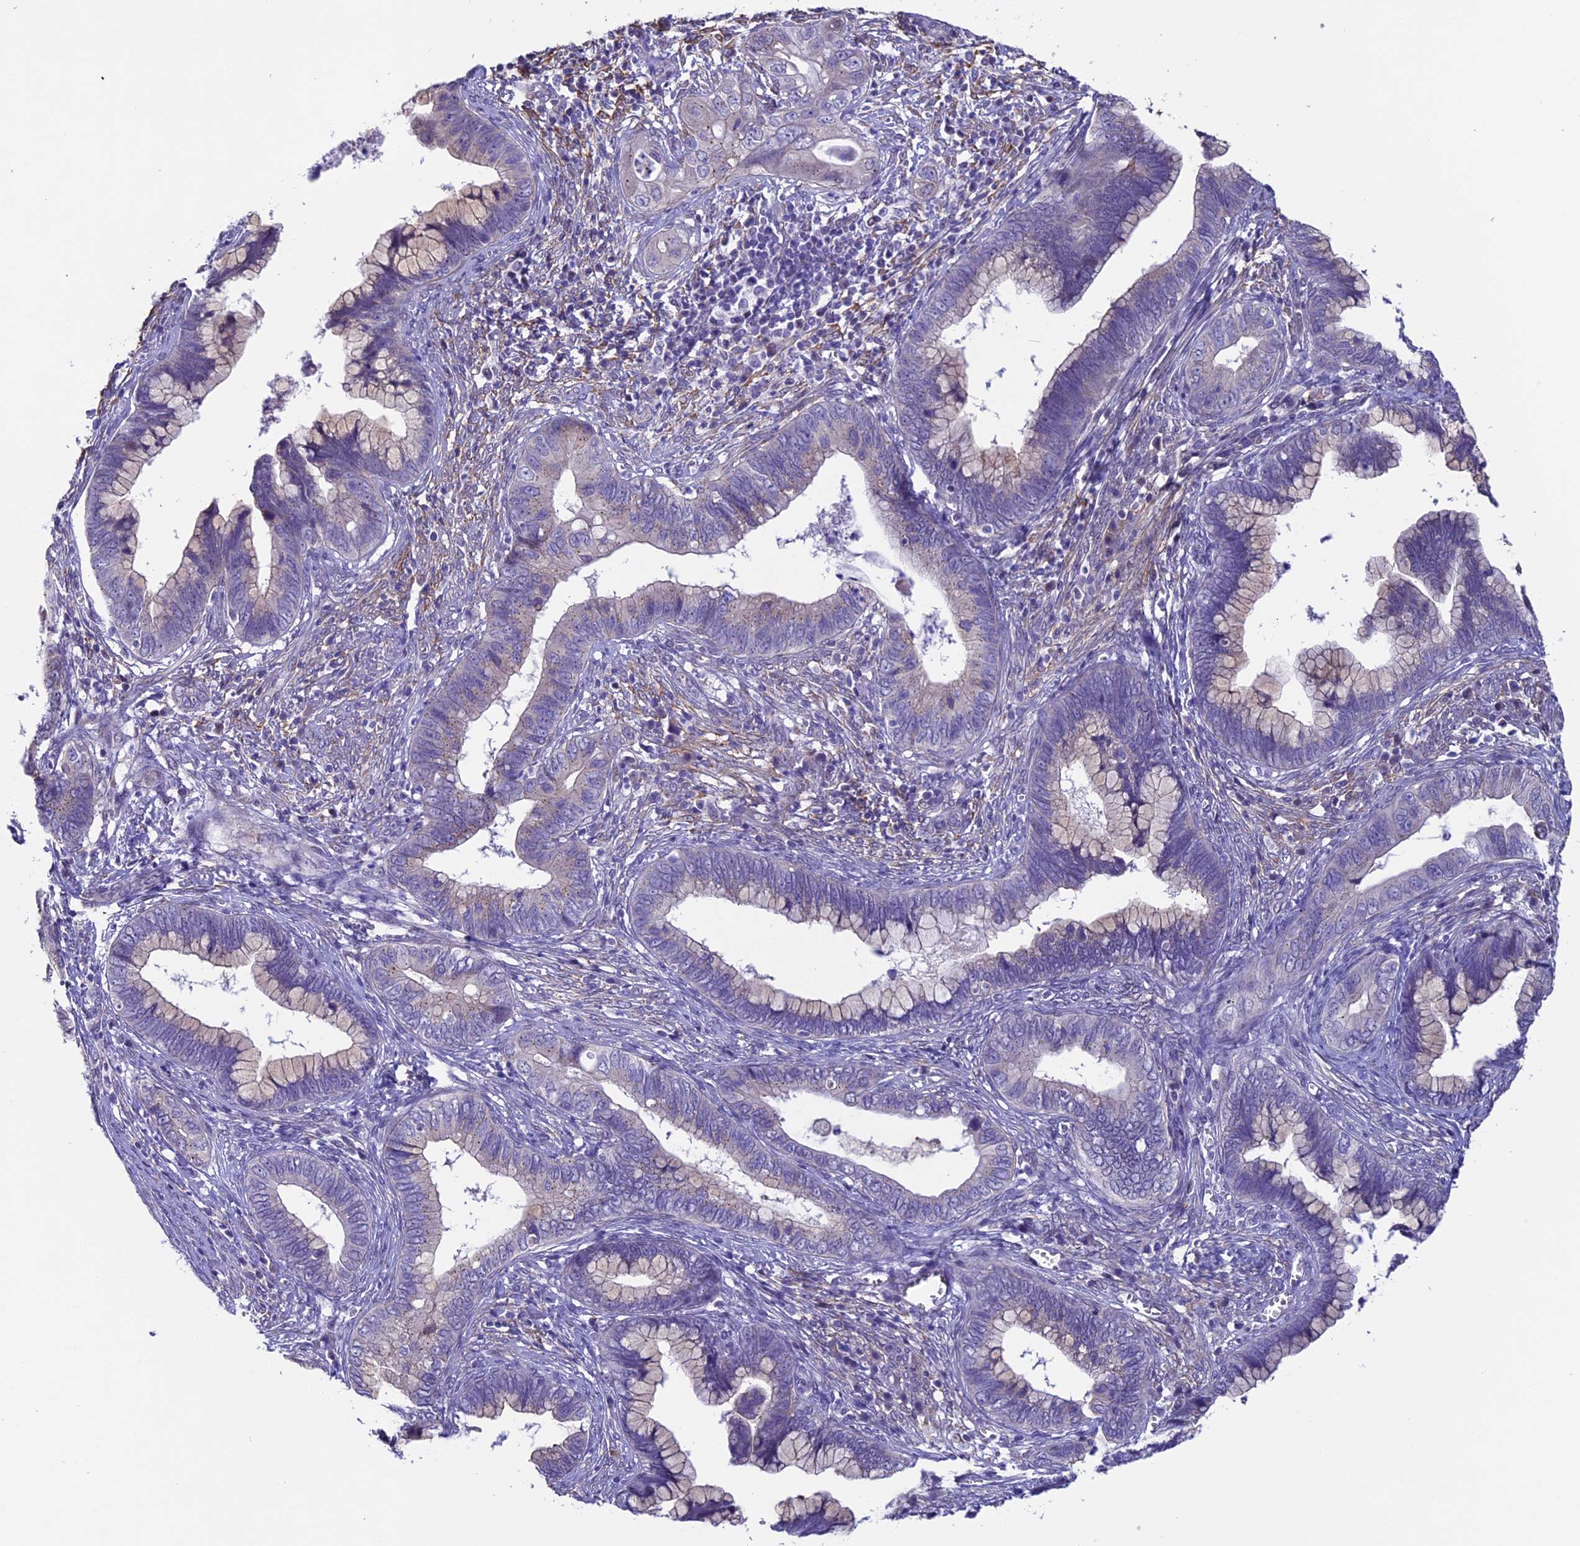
{"staining": {"intensity": "weak", "quantity": "<25%", "location": "cytoplasmic/membranous"}, "tissue": "cervical cancer", "cell_type": "Tumor cells", "image_type": "cancer", "snomed": [{"axis": "morphology", "description": "Adenocarcinoma, NOS"}, {"axis": "topography", "description": "Cervix"}], "caption": "This is an immunohistochemistry (IHC) photomicrograph of cervical cancer. There is no positivity in tumor cells.", "gene": "TMEM171", "patient": {"sex": "female", "age": 44}}